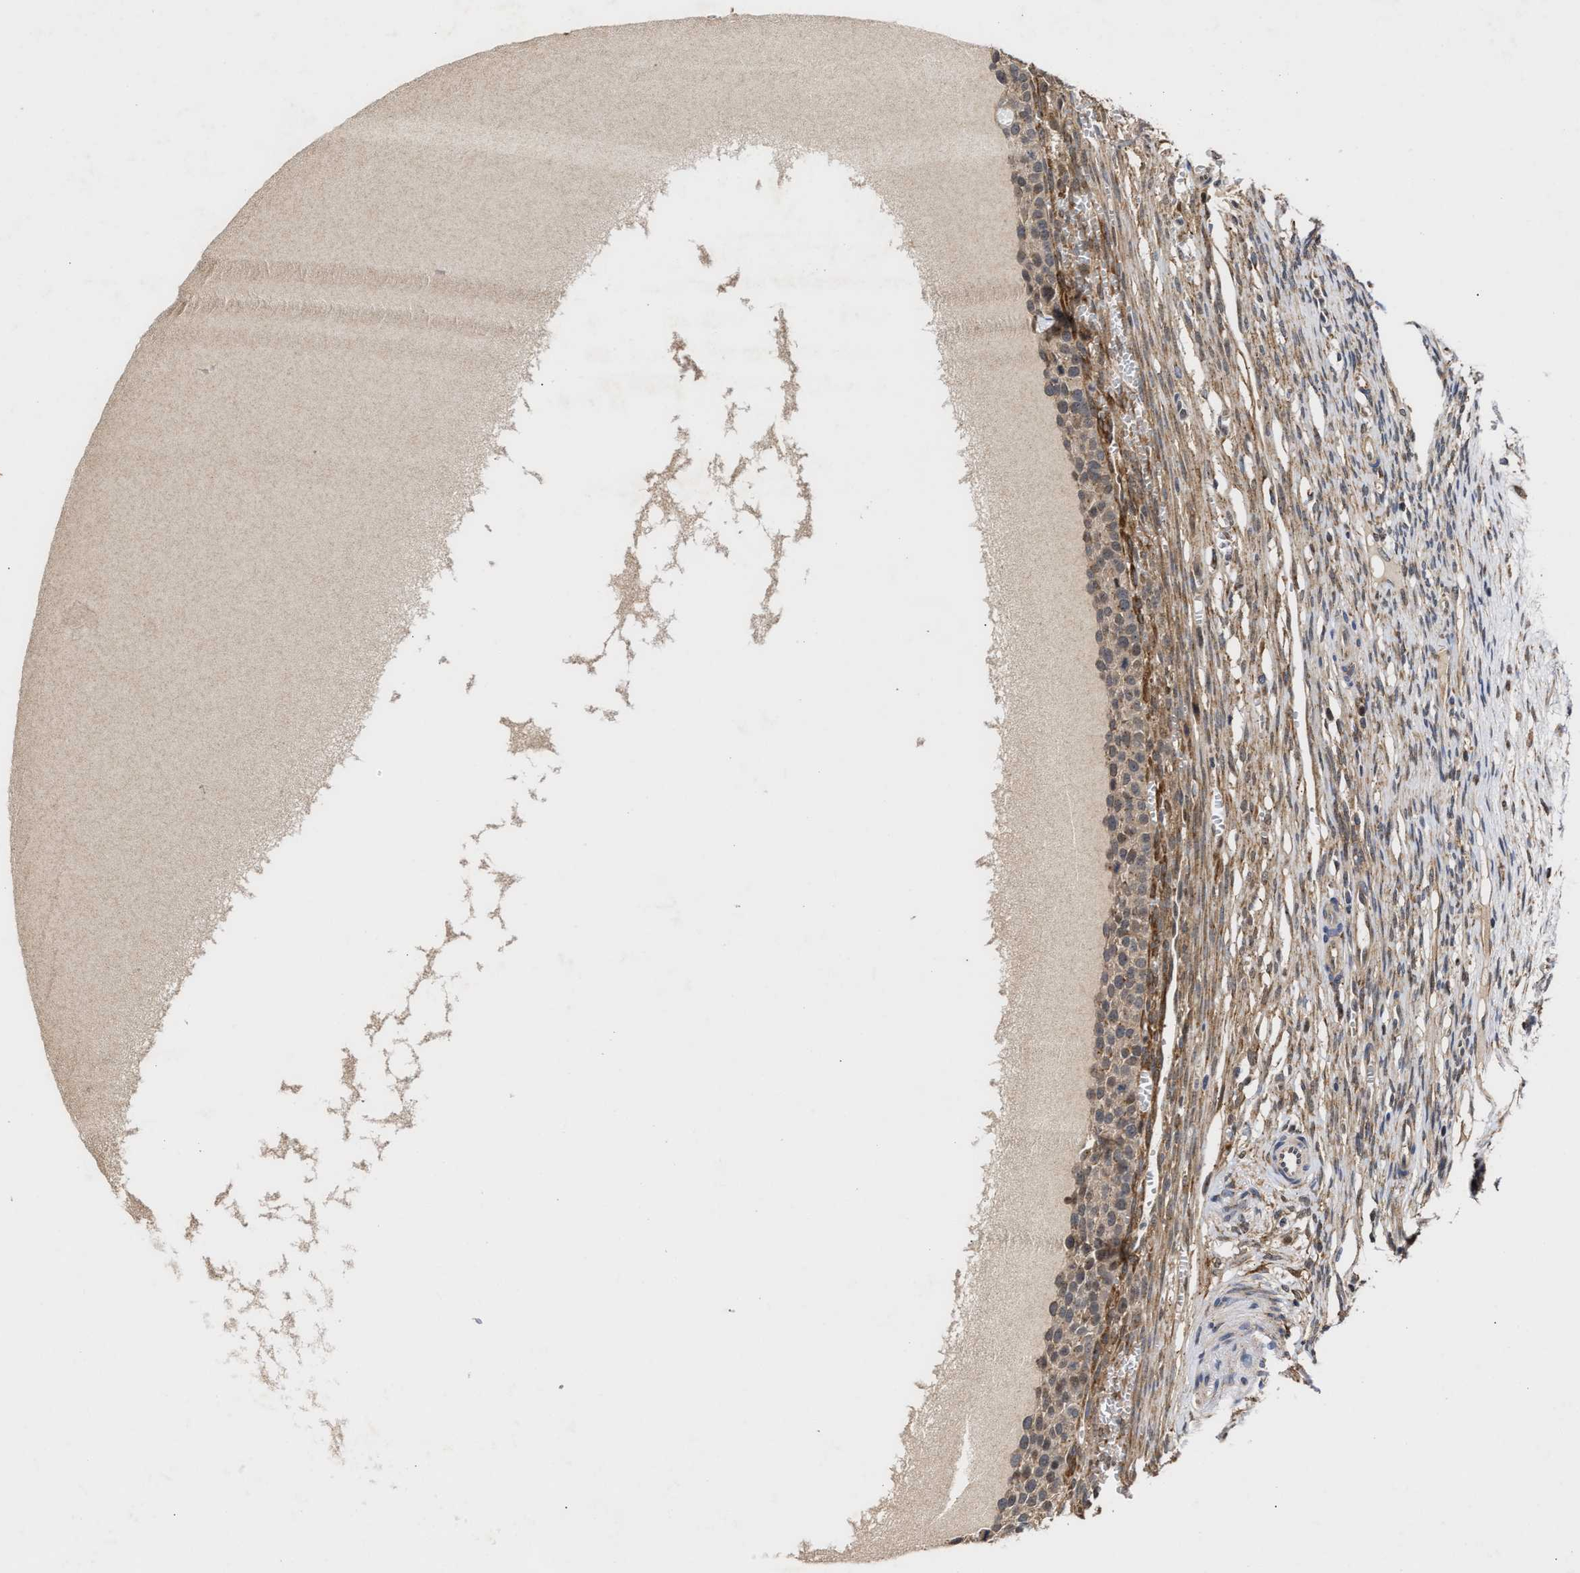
{"staining": {"intensity": "moderate", "quantity": ">75%", "location": "cytoplasmic/membranous"}, "tissue": "ovary", "cell_type": "Follicle cells", "image_type": "normal", "snomed": [{"axis": "morphology", "description": "Normal tissue, NOS"}, {"axis": "topography", "description": "Ovary"}], "caption": "IHC photomicrograph of benign ovary: ovary stained using IHC displays medium levels of moderate protein expression localized specifically in the cytoplasmic/membranous of follicle cells, appearing as a cytoplasmic/membranous brown color.", "gene": "CLIP2", "patient": {"sex": "female", "age": 33}}